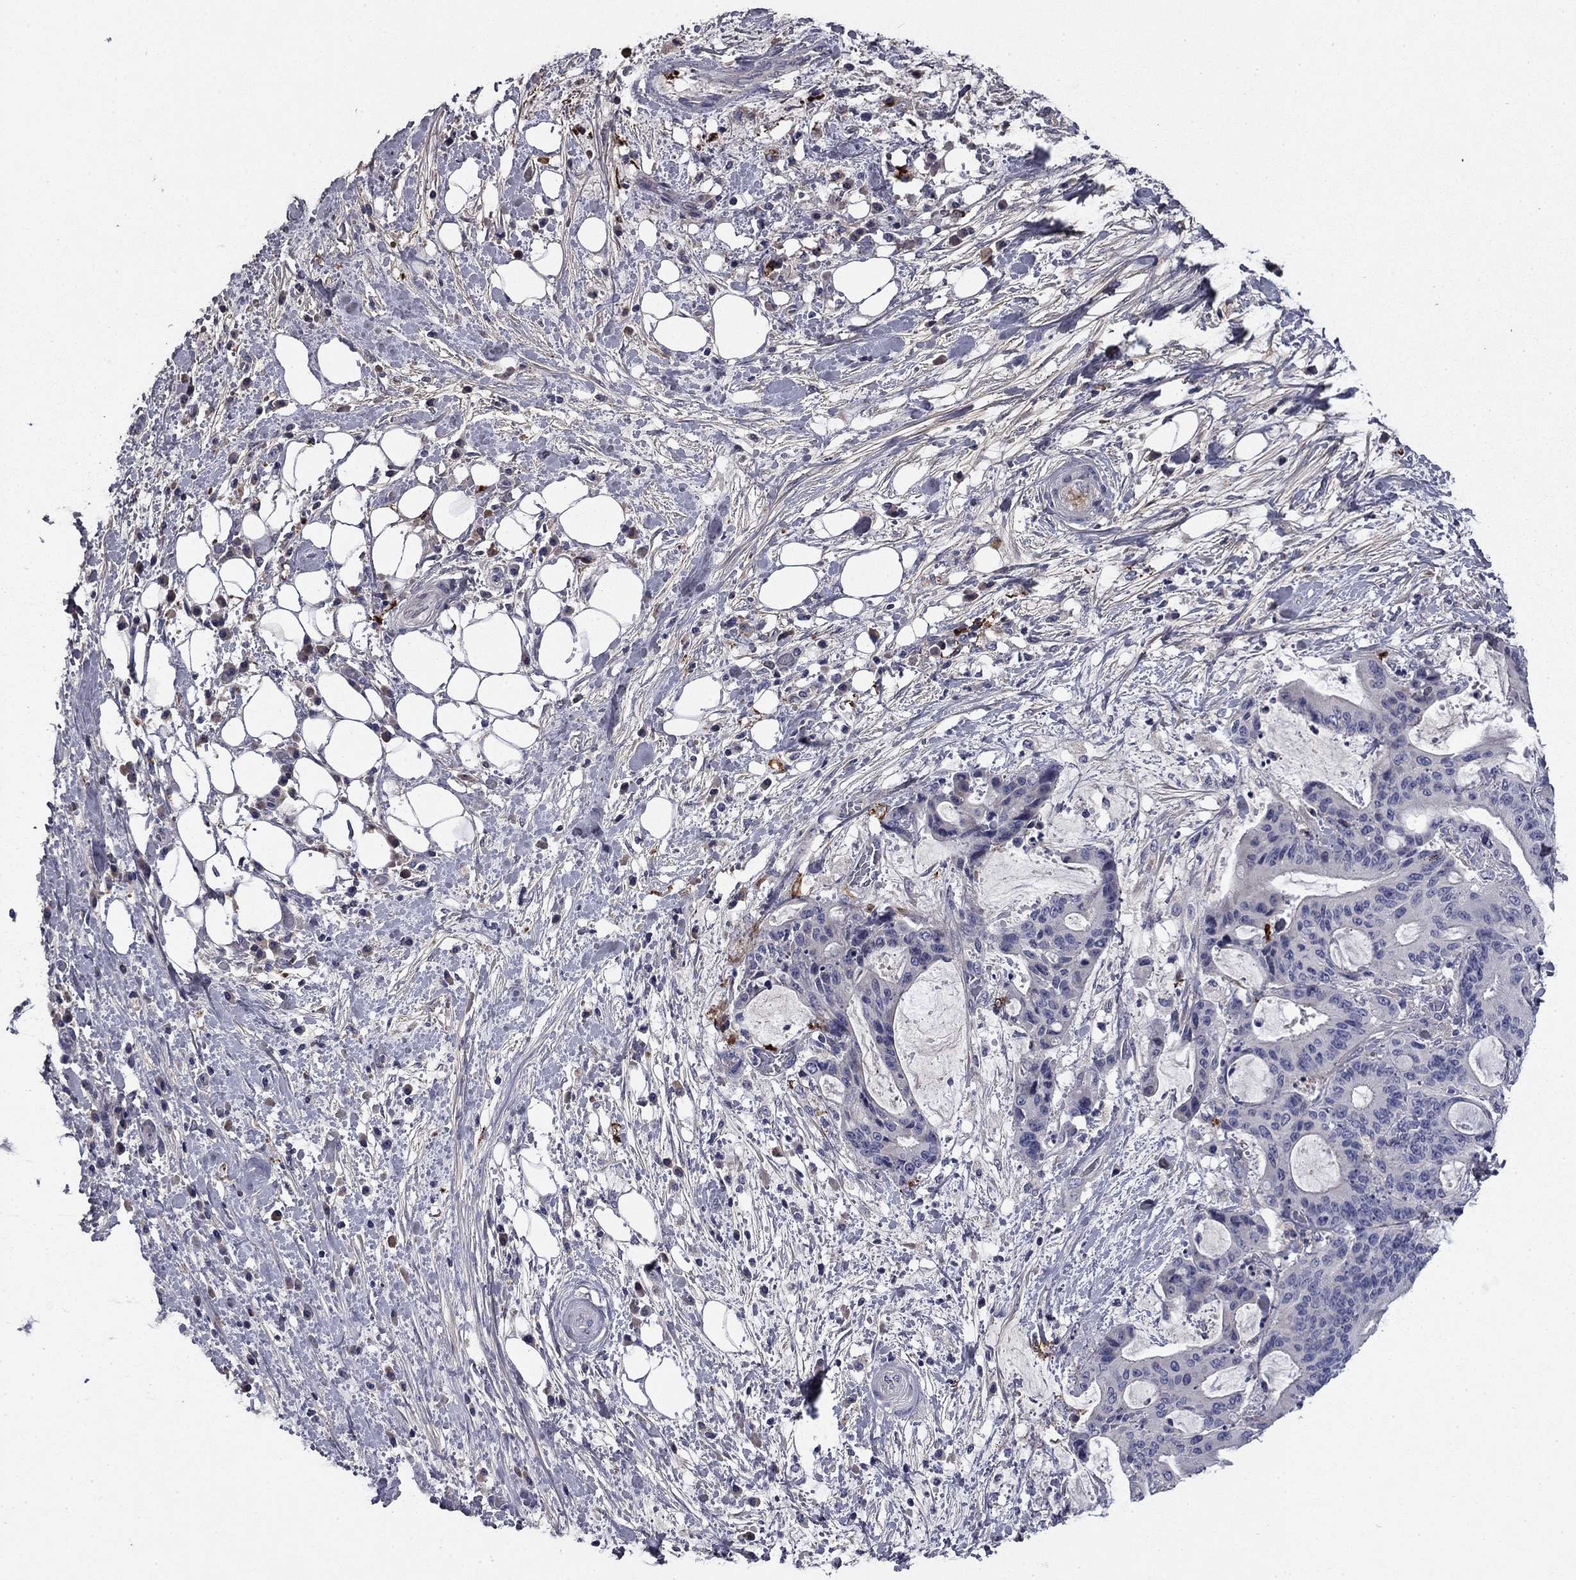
{"staining": {"intensity": "negative", "quantity": "none", "location": "none"}, "tissue": "liver cancer", "cell_type": "Tumor cells", "image_type": "cancer", "snomed": [{"axis": "morphology", "description": "Cholangiocarcinoma"}, {"axis": "topography", "description": "Liver"}], "caption": "Immunohistochemistry (IHC) of liver cancer (cholangiocarcinoma) exhibits no staining in tumor cells.", "gene": "COL2A1", "patient": {"sex": "female", "age": 73}}